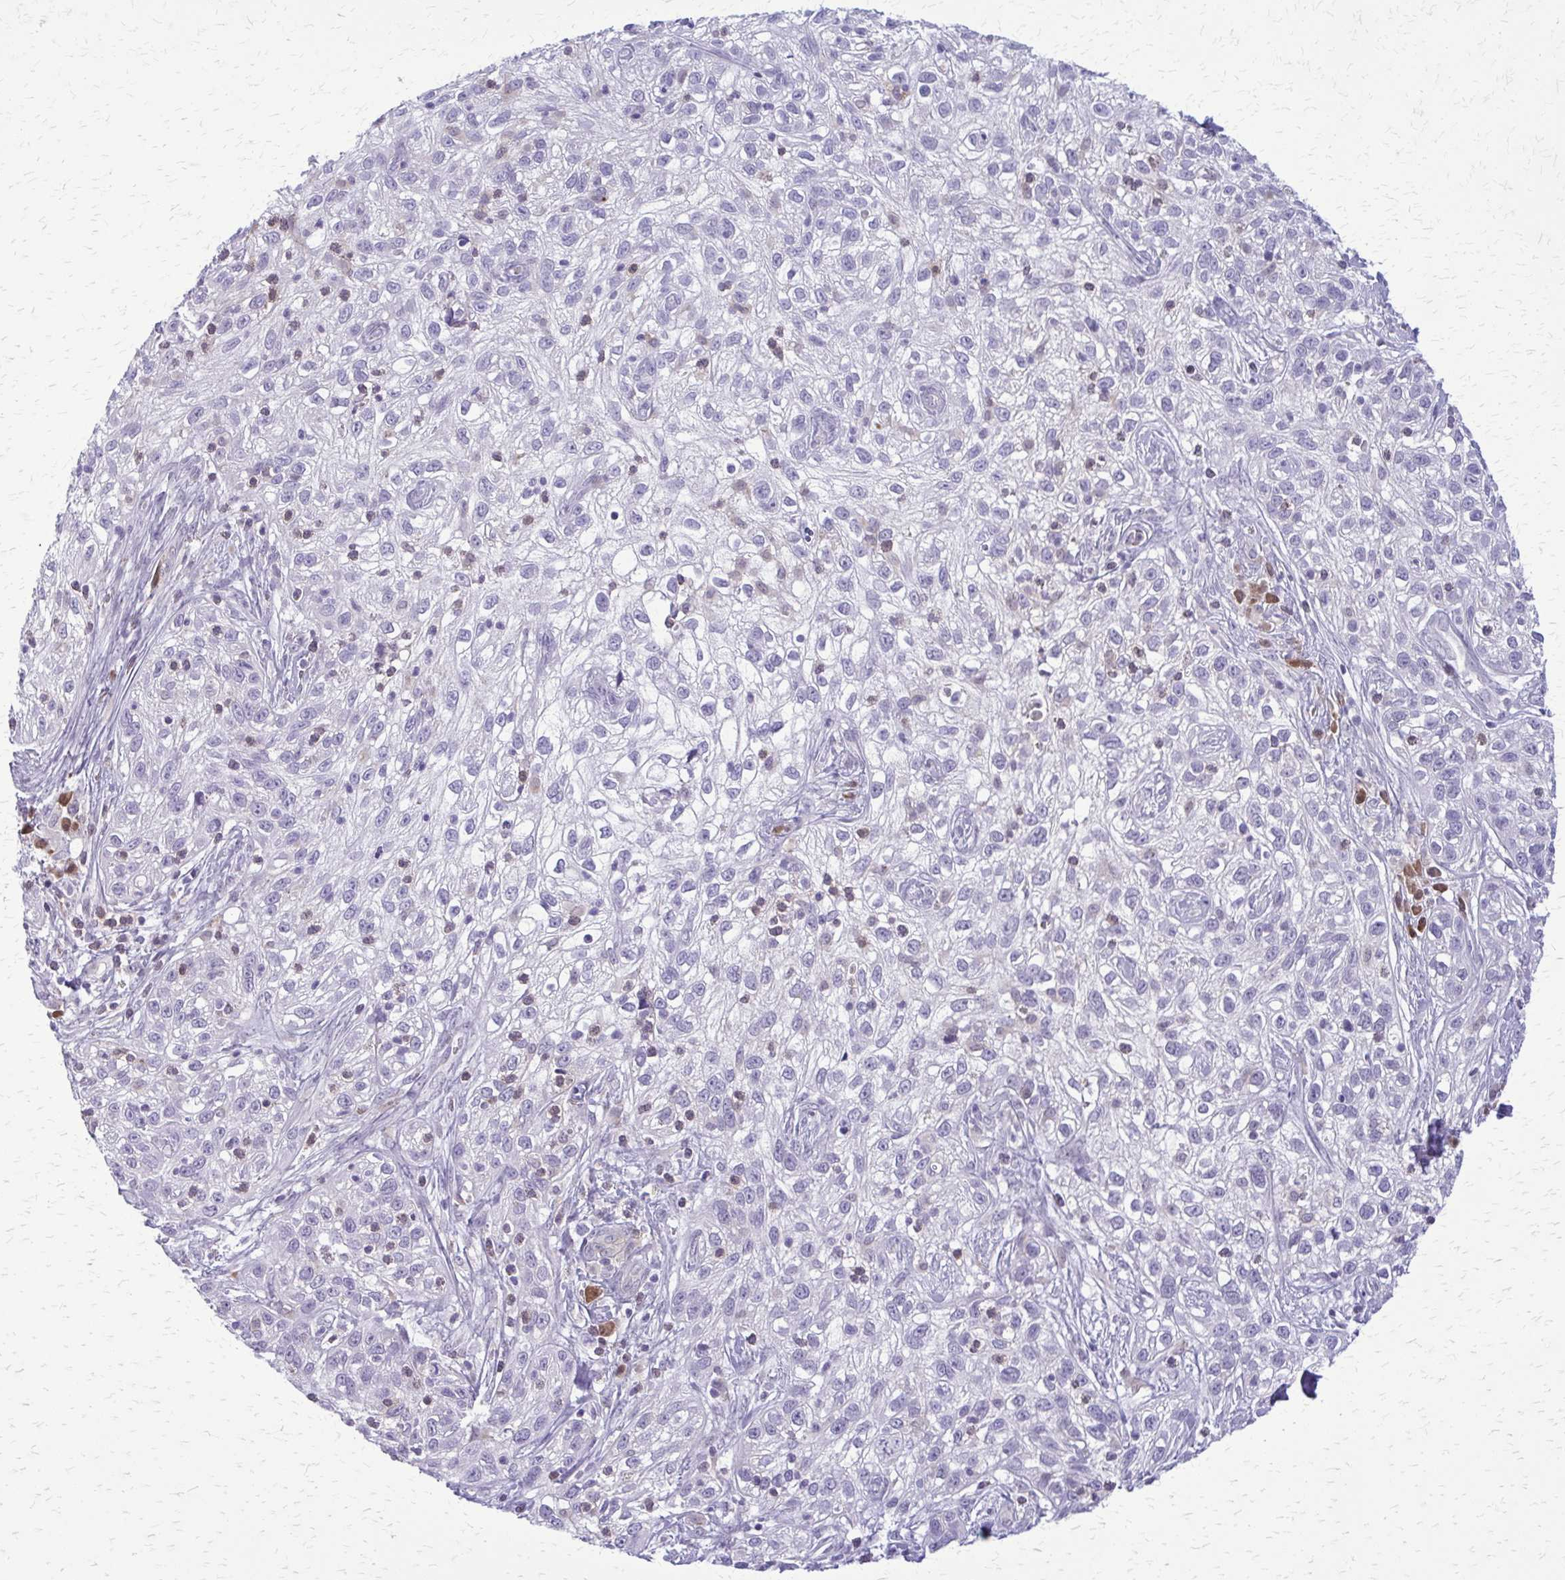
{"staining": {"intensity": "negative", "quantity": "none", "location": "none"}, "tissue": "skin cancer", "cell_type": "Tumor cells", "image_type": "cancer", "snomed": [{"axis": "morphology", "description": "Squamous cell carcinoma, NOS"}, {"axis": "topography", "description": "Skin"}], "caption": "Human squamous cell carcinoma (skin) stained for a protein using immunohistochemistry (IHC) reveals no positivity in tumor cells.", "gene": "GLRX", "patient": {"sex": "male", "age": 82}}